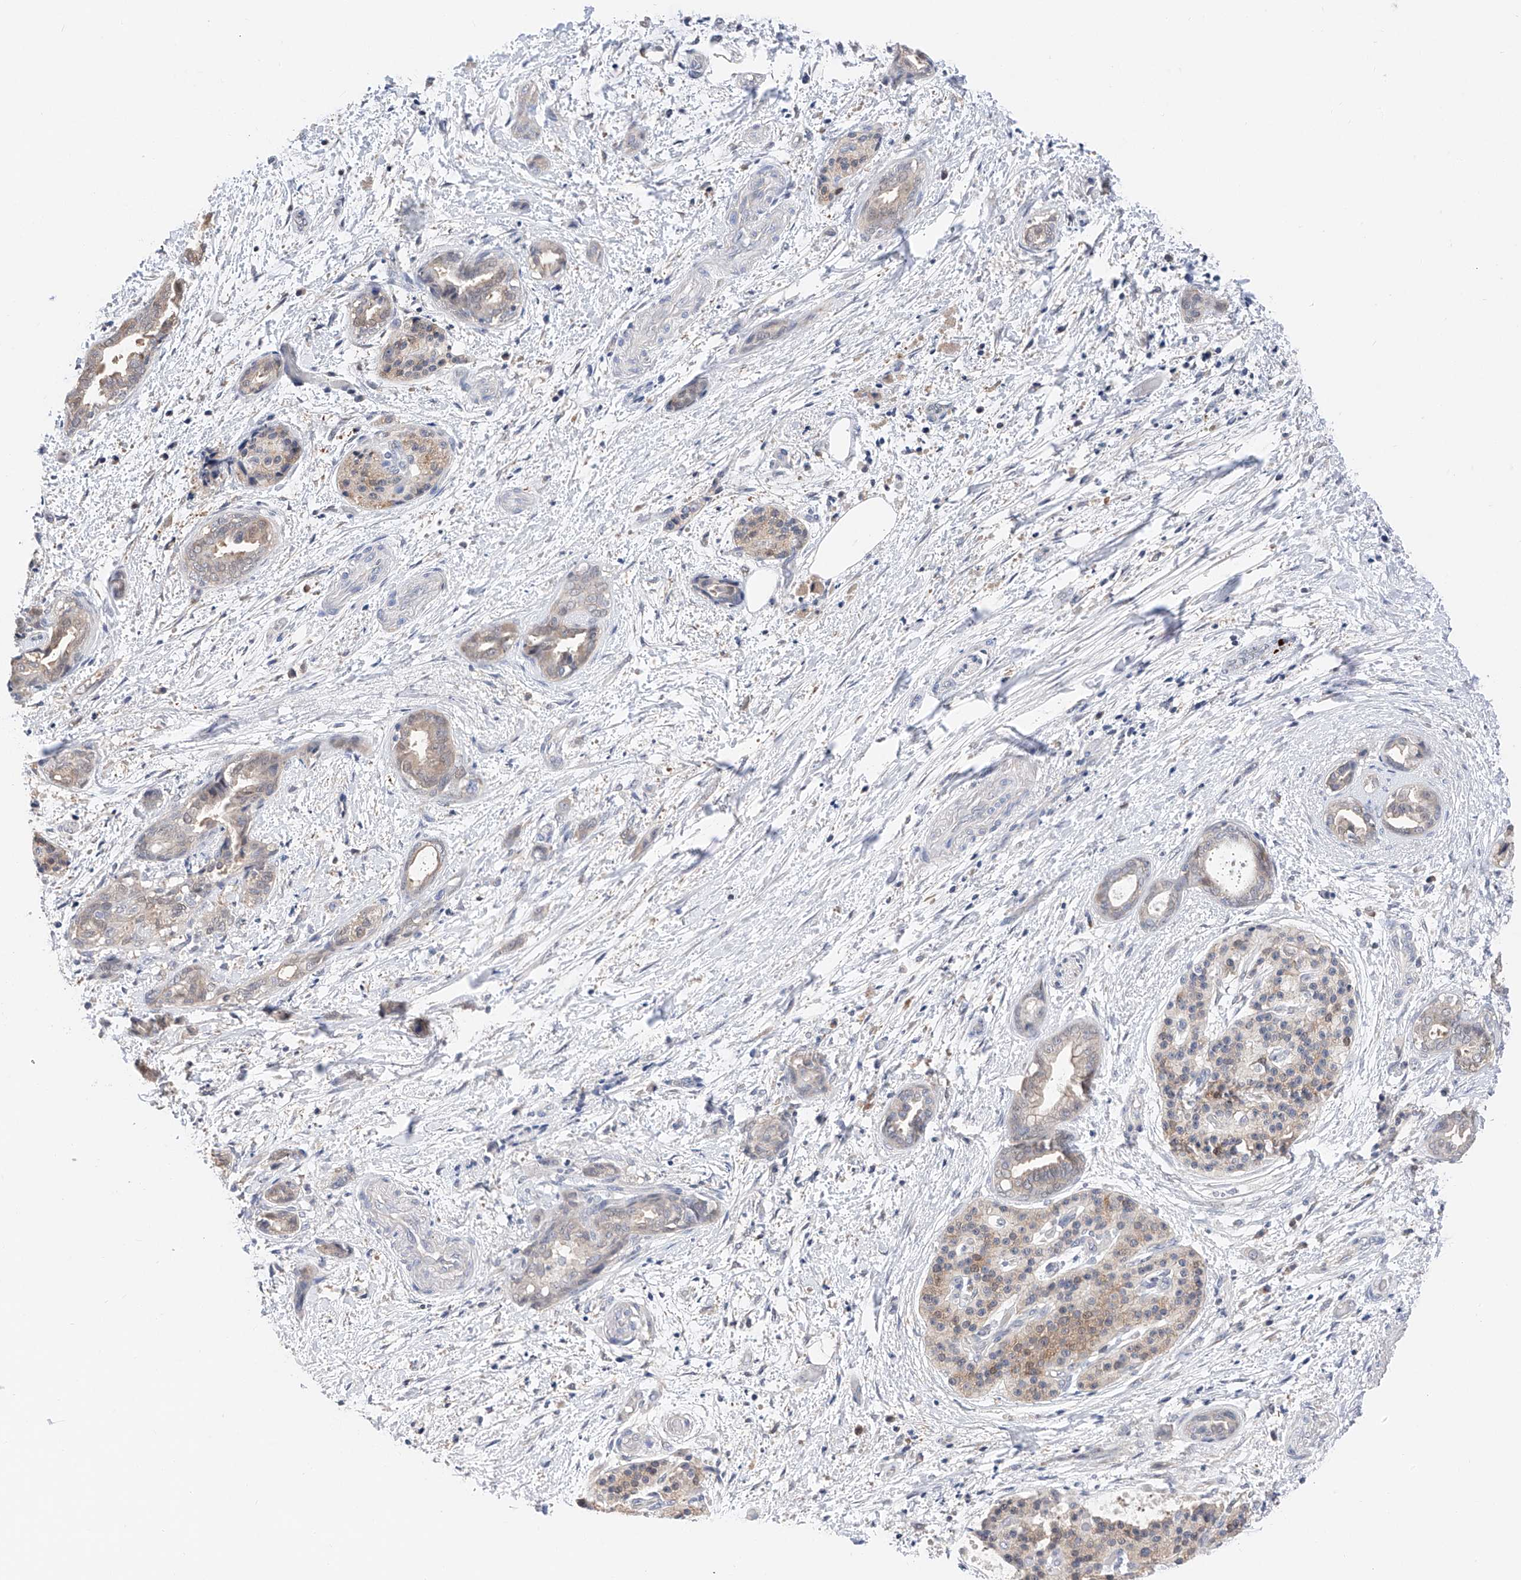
{"staining": {"intensity": "weak", "quantity": "<25%", "location": "cytoplasmic/membranous"}, "tissue": "pancreatic cancer", "cell_type": "Tumor cells", "image_type": "cancer", "snomed": [{"axis": "morphology", "description": "Normal tissue, NOS"}, {"axis": "morphology", "description": "Adenocarcinoma, NOS"}, {"axis": "topography", "description": "Pancreas"}, {"axis": "topography", "description": "Peripheral nerve tissue"}], "caption": "Human pancreatic adenocarcinoma stained for a protein using immunohistochemistry shows no positivity in tumor cells.", "gene": "FUCA2", "patient": {"sex": "female", "age": 63}}